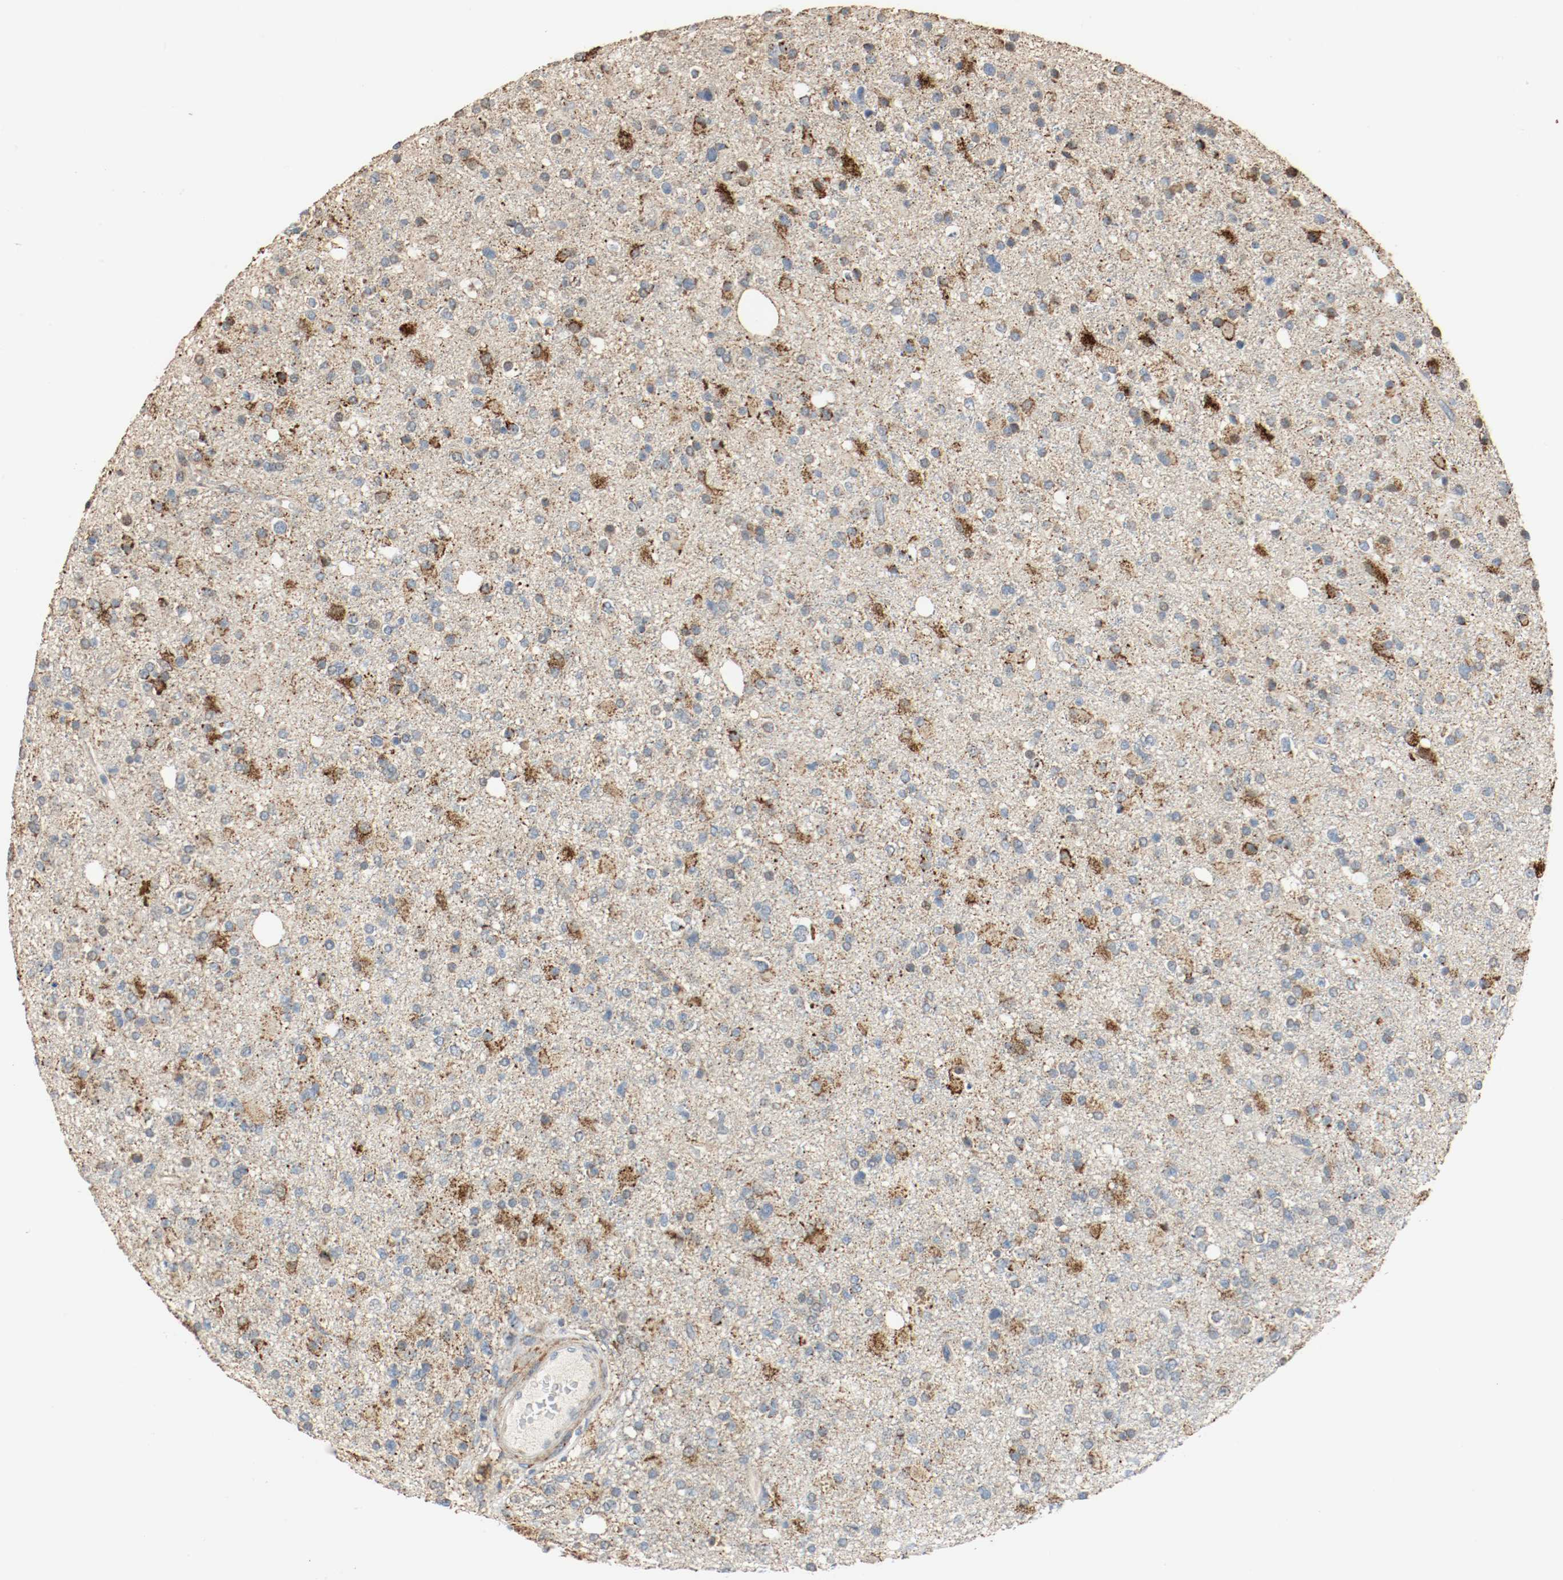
{"staining": {"intensity": "strong", "quantity": "25%-75%", "location": "cytoplasmic/membranous"}, "tissue": "glioma", "cell_type": "Tumor cells", "image_type": "cancer", "snomed": [{"axis": "morphology", "description": "Glioma, malignant, High grade"}, {"axis": "topography", "description": "Brain"}], "caption": "A photomicrograph showing strong cytoplasmic/membranous positivity in about 25%-75% of tumor cells in malignant glioma (high-grade), as visualized by brown immunohistochemical staining.", "gene": "ALDH4A1", "patient": {"sex": "male", "age": 33}}